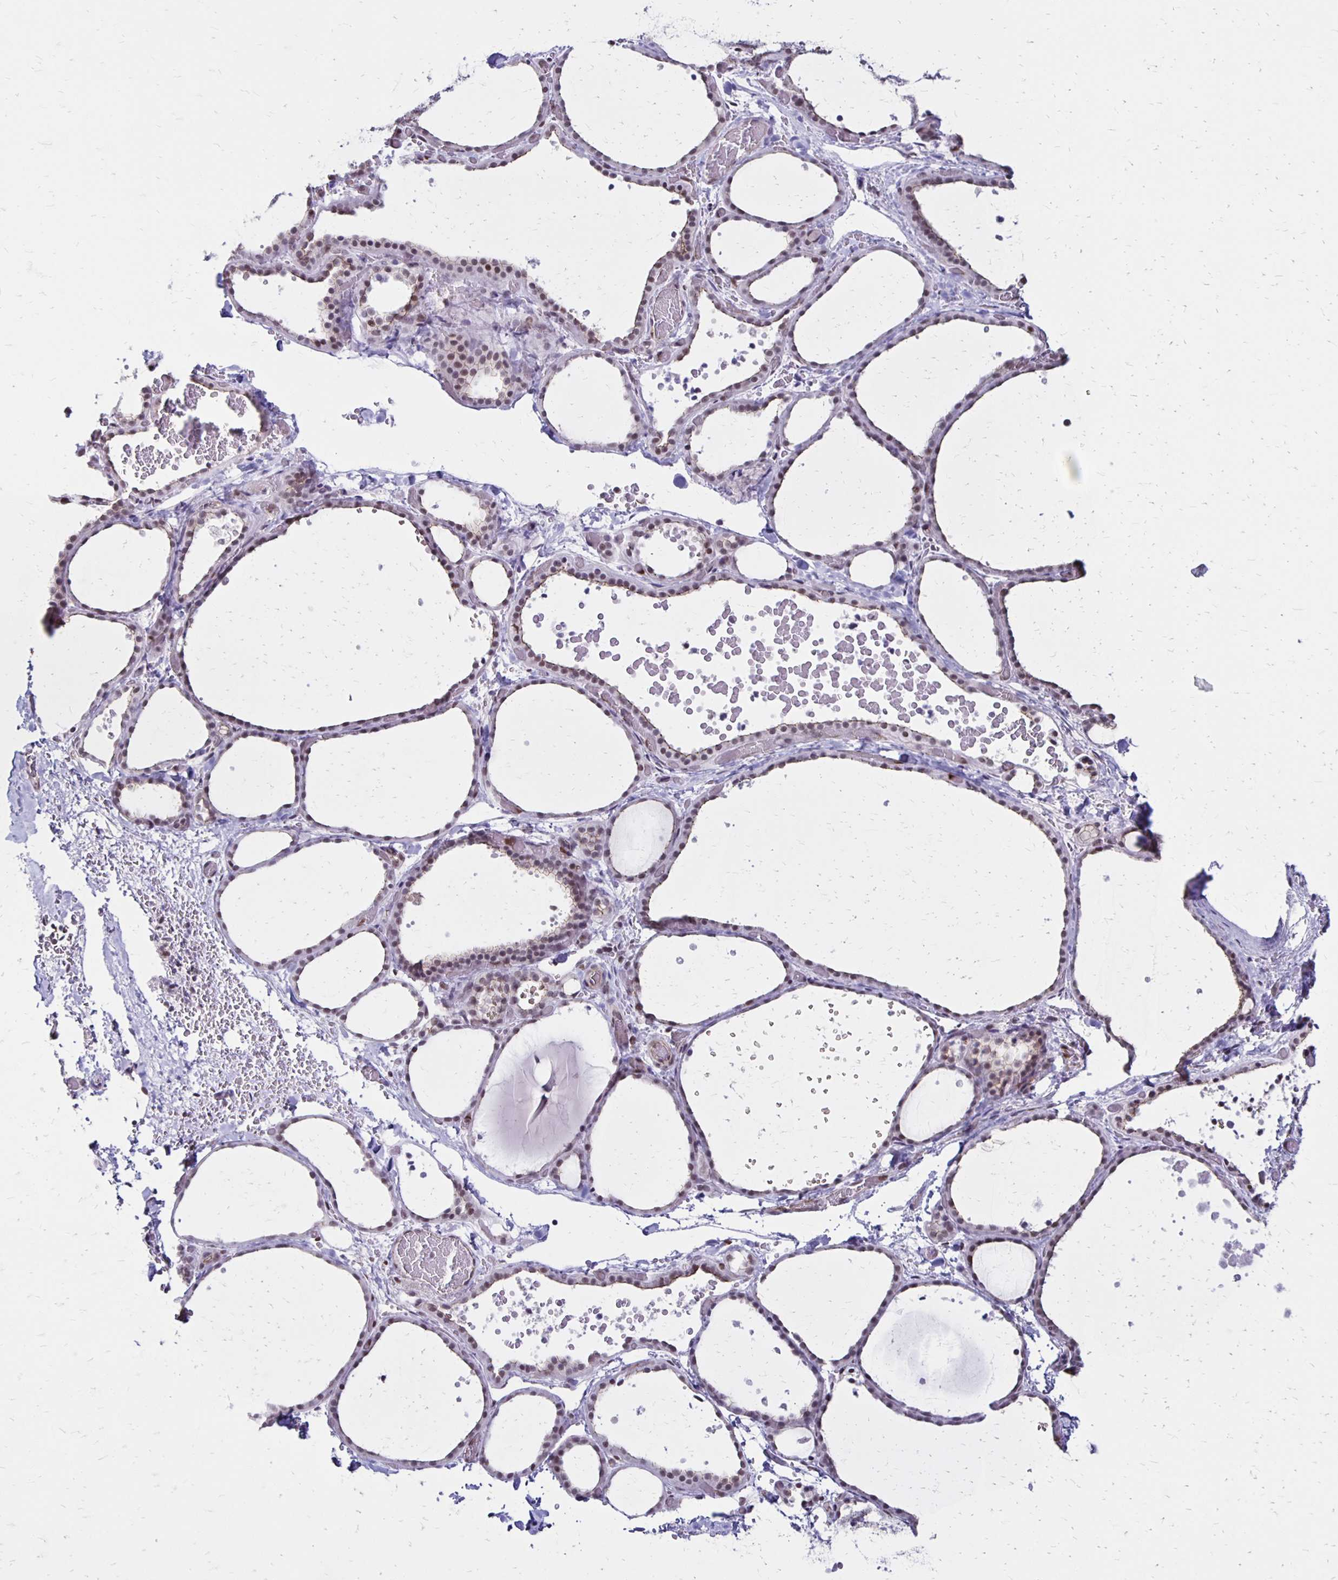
{"staining": {"intensity": "weak", "quantity": ">75%", "location": "cytoplasmic/membranous,nuclear"}, "tissue": "thyroid gland", "cell_type": "Glandular cells", "image_type": "normal", "snomed": [{"axis": "morphology", "description": "Normal tissue, NOS"}, {"axis": "topography", "description": "Thyroid gland"}], "caption": "Brown immunohistochemical staining in unremarkable human thyroid gland displays weak cytoplasmic/membranous,nuclear positivity in about >75% of glandular cells. (Stains: DAB in brown, nuclei in blue, Microscopy: brightfield microscopy at high magnification).", "gene": "DDB2", "patient": {"sex": "female", "age": 36}}